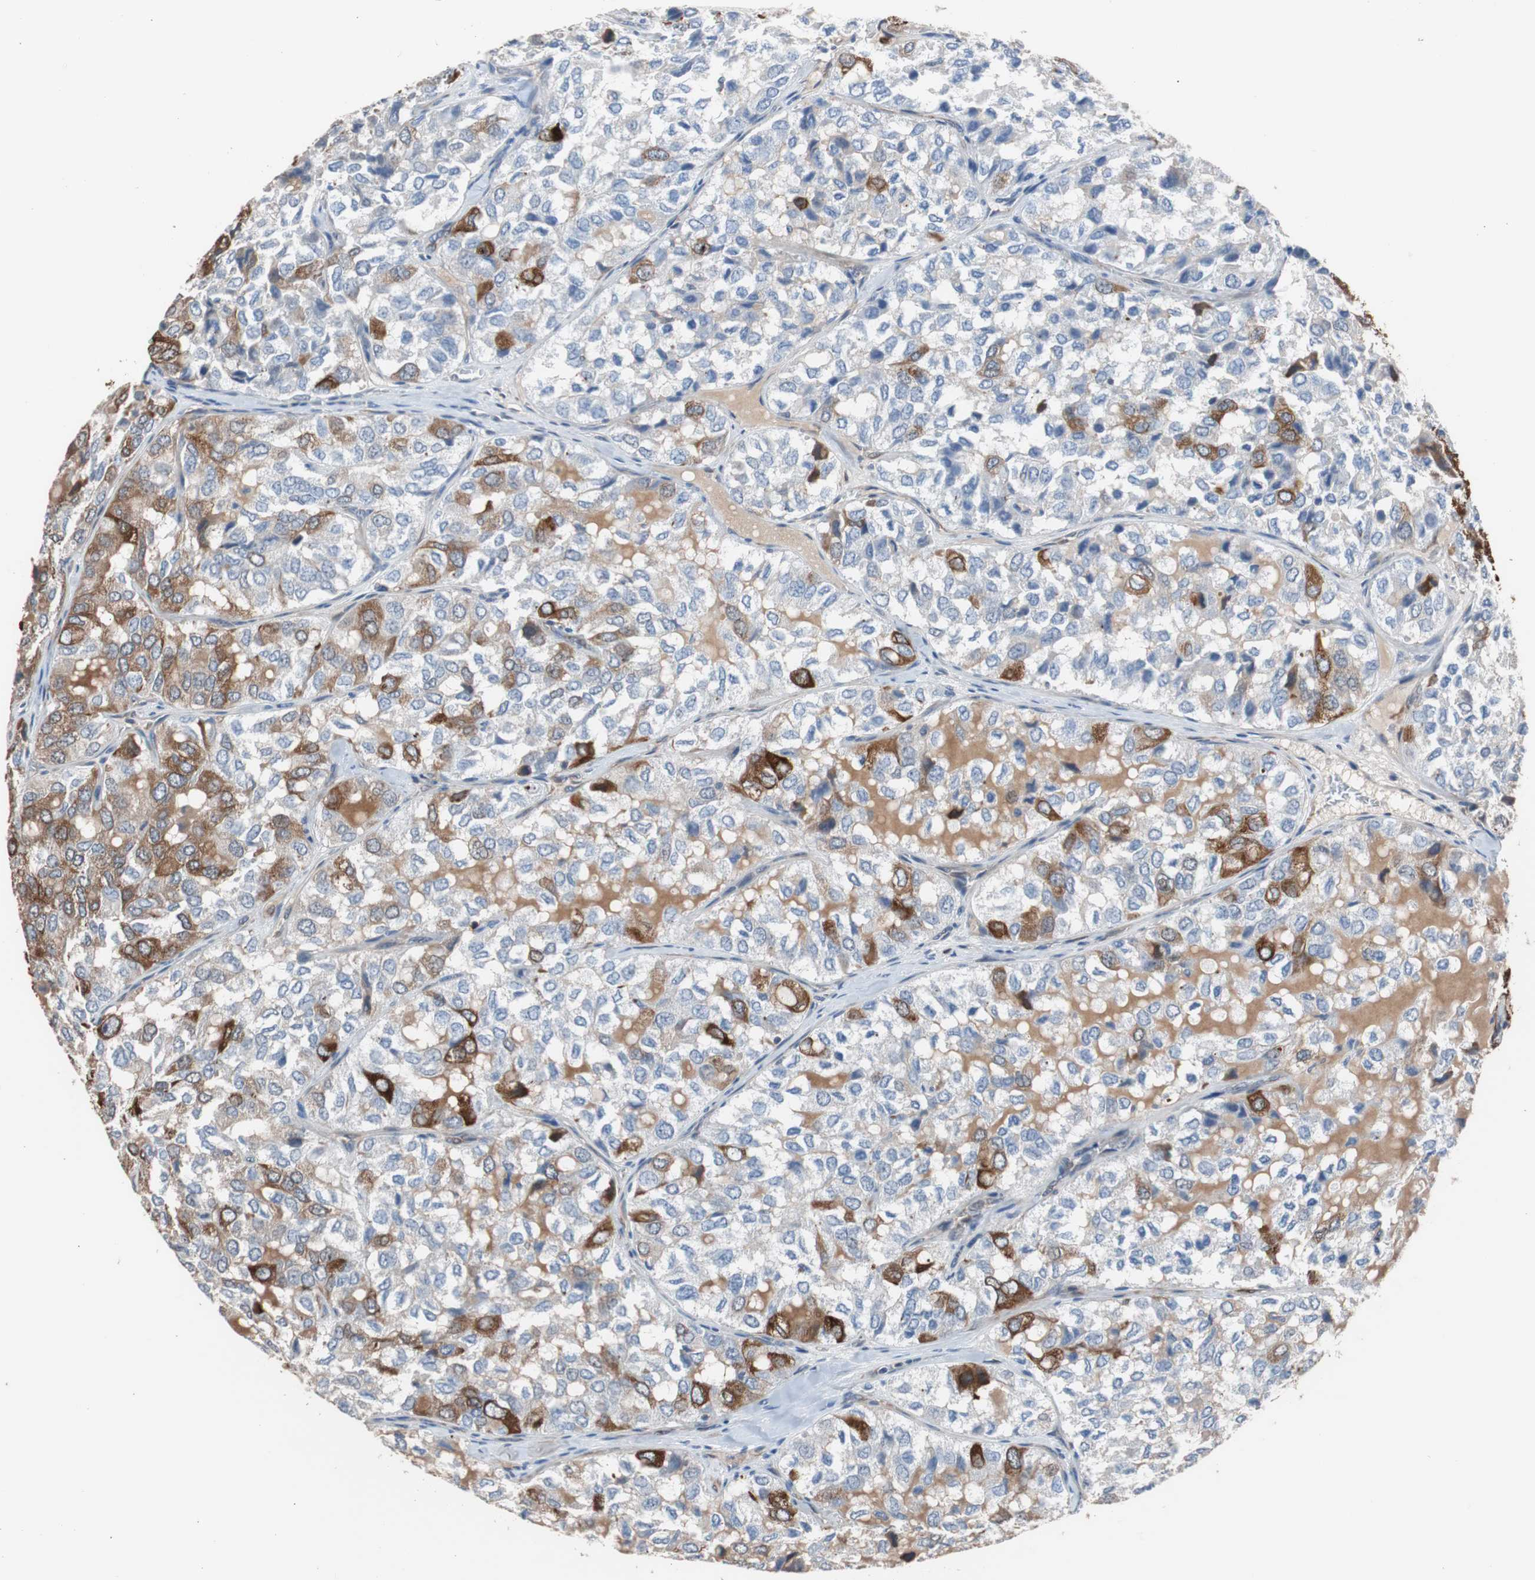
{"staining": {"intensity": "strong", "quantity": ">75%", "location": "cytoplasmic/membranous"}, "tissue": "thyroid cancer", "cell_type": "Tumor cells", "image_type": "cancer", "snomed": [{"axis": "morphology", "description": "Follicular adenoma carcinoma, NOS"}, {"axis": "topography", "description": "Thyroid gland"}], "caption": "Thyroid follicular adenoma carcinoma was stained to show a protein in brown. There is high levels of strong cytoplasmic/membranous positivity in approximately >75% of tumor cells. (Stains: DAB (3,3'-diaminobenzidine) in brown, nuclei in blue, Microscopy: brightfield microscopy at high magnification).", "gene": "PBXIP1", "patient": {"sex": "male", "age": 75}}